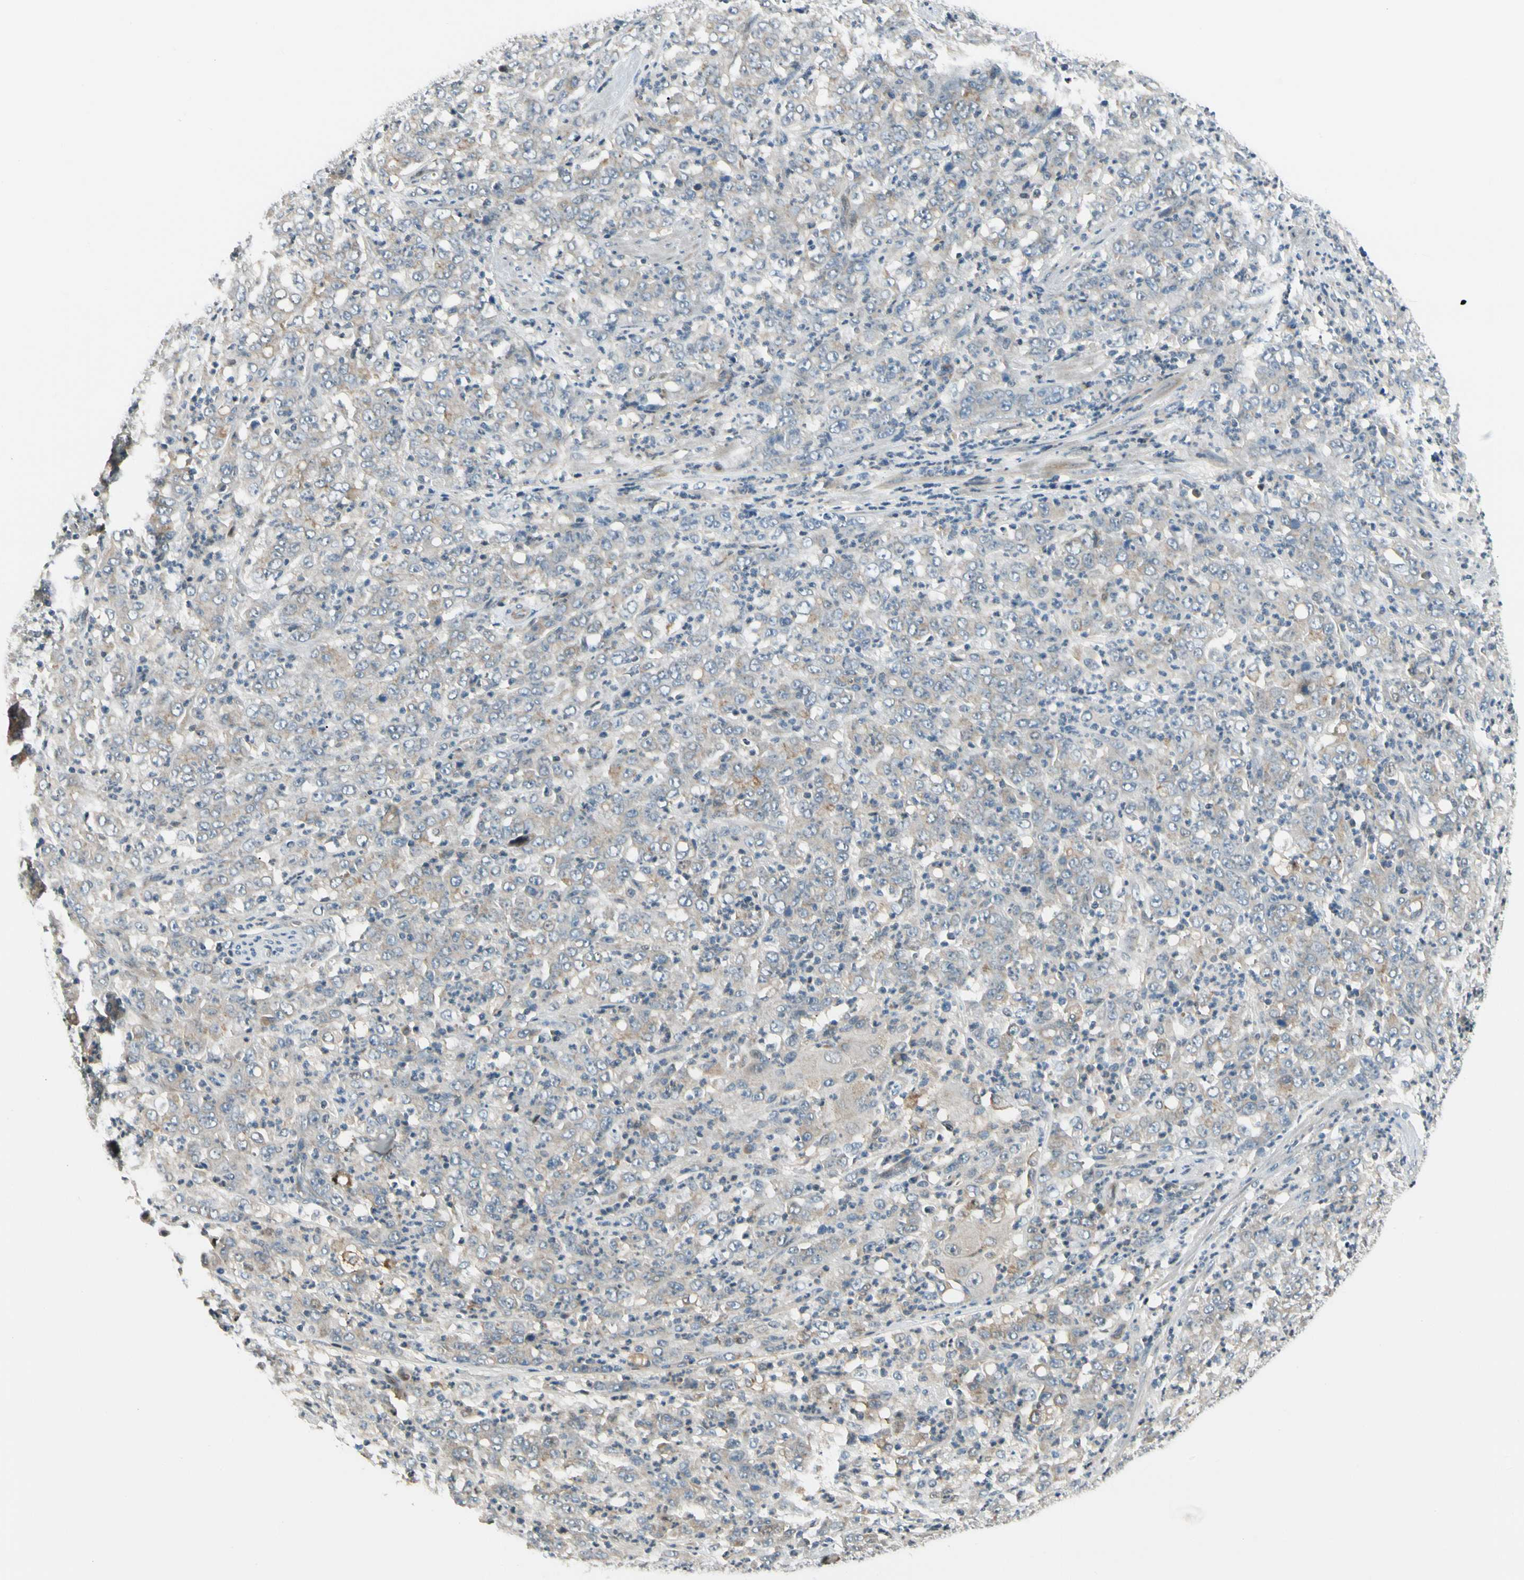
{"staining": {"intensity": "weak", "quantity": "25%-75%", "location": "cytoplasmic/membranous"}, "tissue": "stomach cancer", "cell_type": "Tumor cells", "image_type": "cancer", "snomed": [{"axis": "morphology", "description": "Adenocarcinoma, NOS"}, {"axis": "topography", "description": "Stomach, lower"}], "caption": "The photomicrograph reveals staining of stomach adenocarcinoma, revealing weak cytoplasmic/membranous protein staining (brown color) within tumor cells.", "gene": "P3H2", "patient": {"sex": "female", "age": 71}}